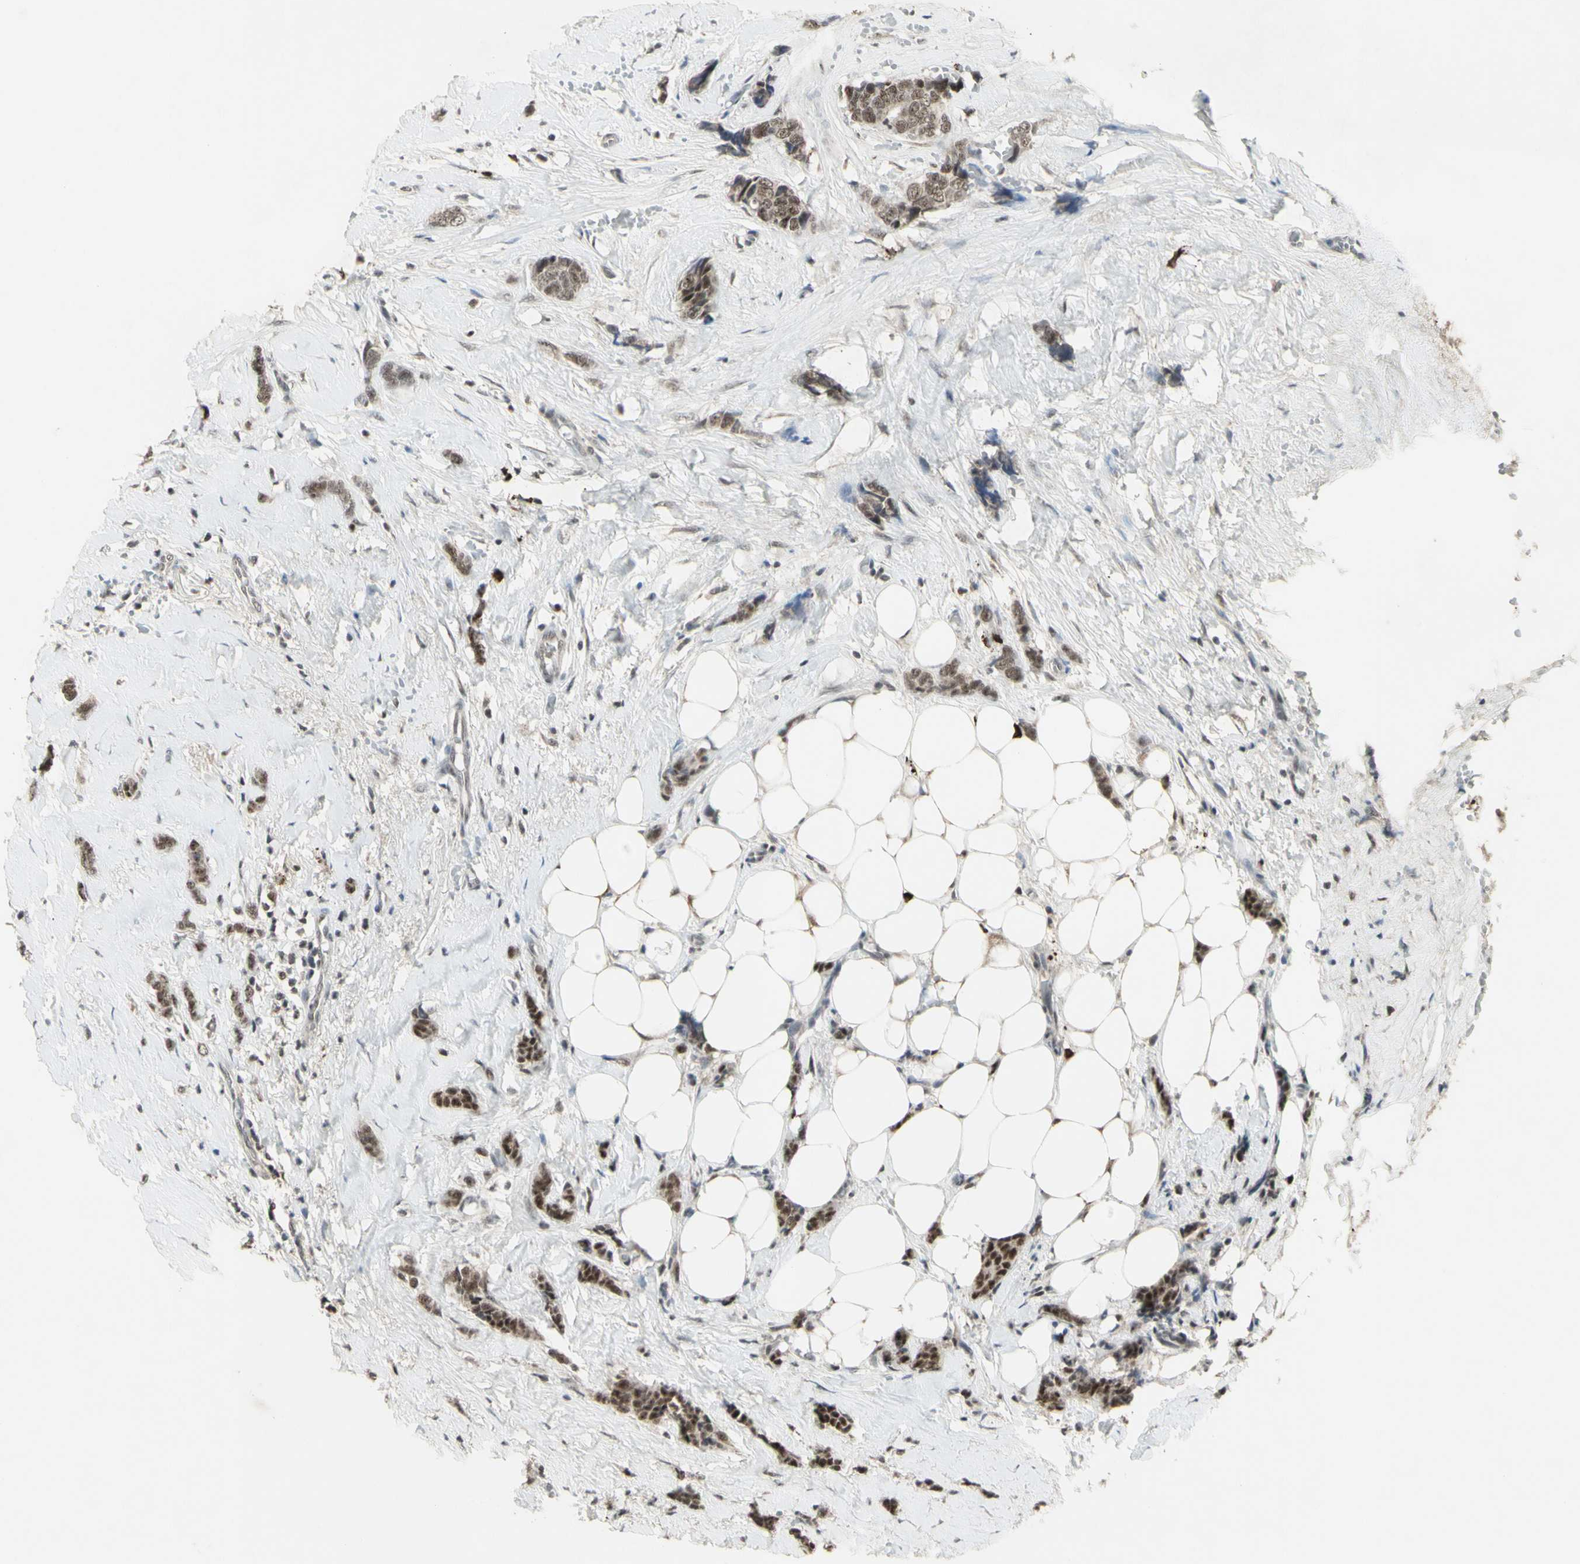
{"staining": {"intensity": "strong", "quantity": "25%-75%", "location": "nuclear"}, "tissue": "breast cancer", "cell_type": "Tumor cells", "image_type": "cancer", "snomed": [{"axis": "morphology", "description": "Lobular carcinoma"}, {"axis": "topography", "description": "Skin"}, {"axis": "topography", "description": "Breast"}], "caption": "Protein expression analysis of breast cancer (lobular carcinoma) exhibits strong nuclear positivity in approximately 25%-75% of tumor cells.", "gene": "CCNT1", "patient": {"sex": "female", "age": 46}}